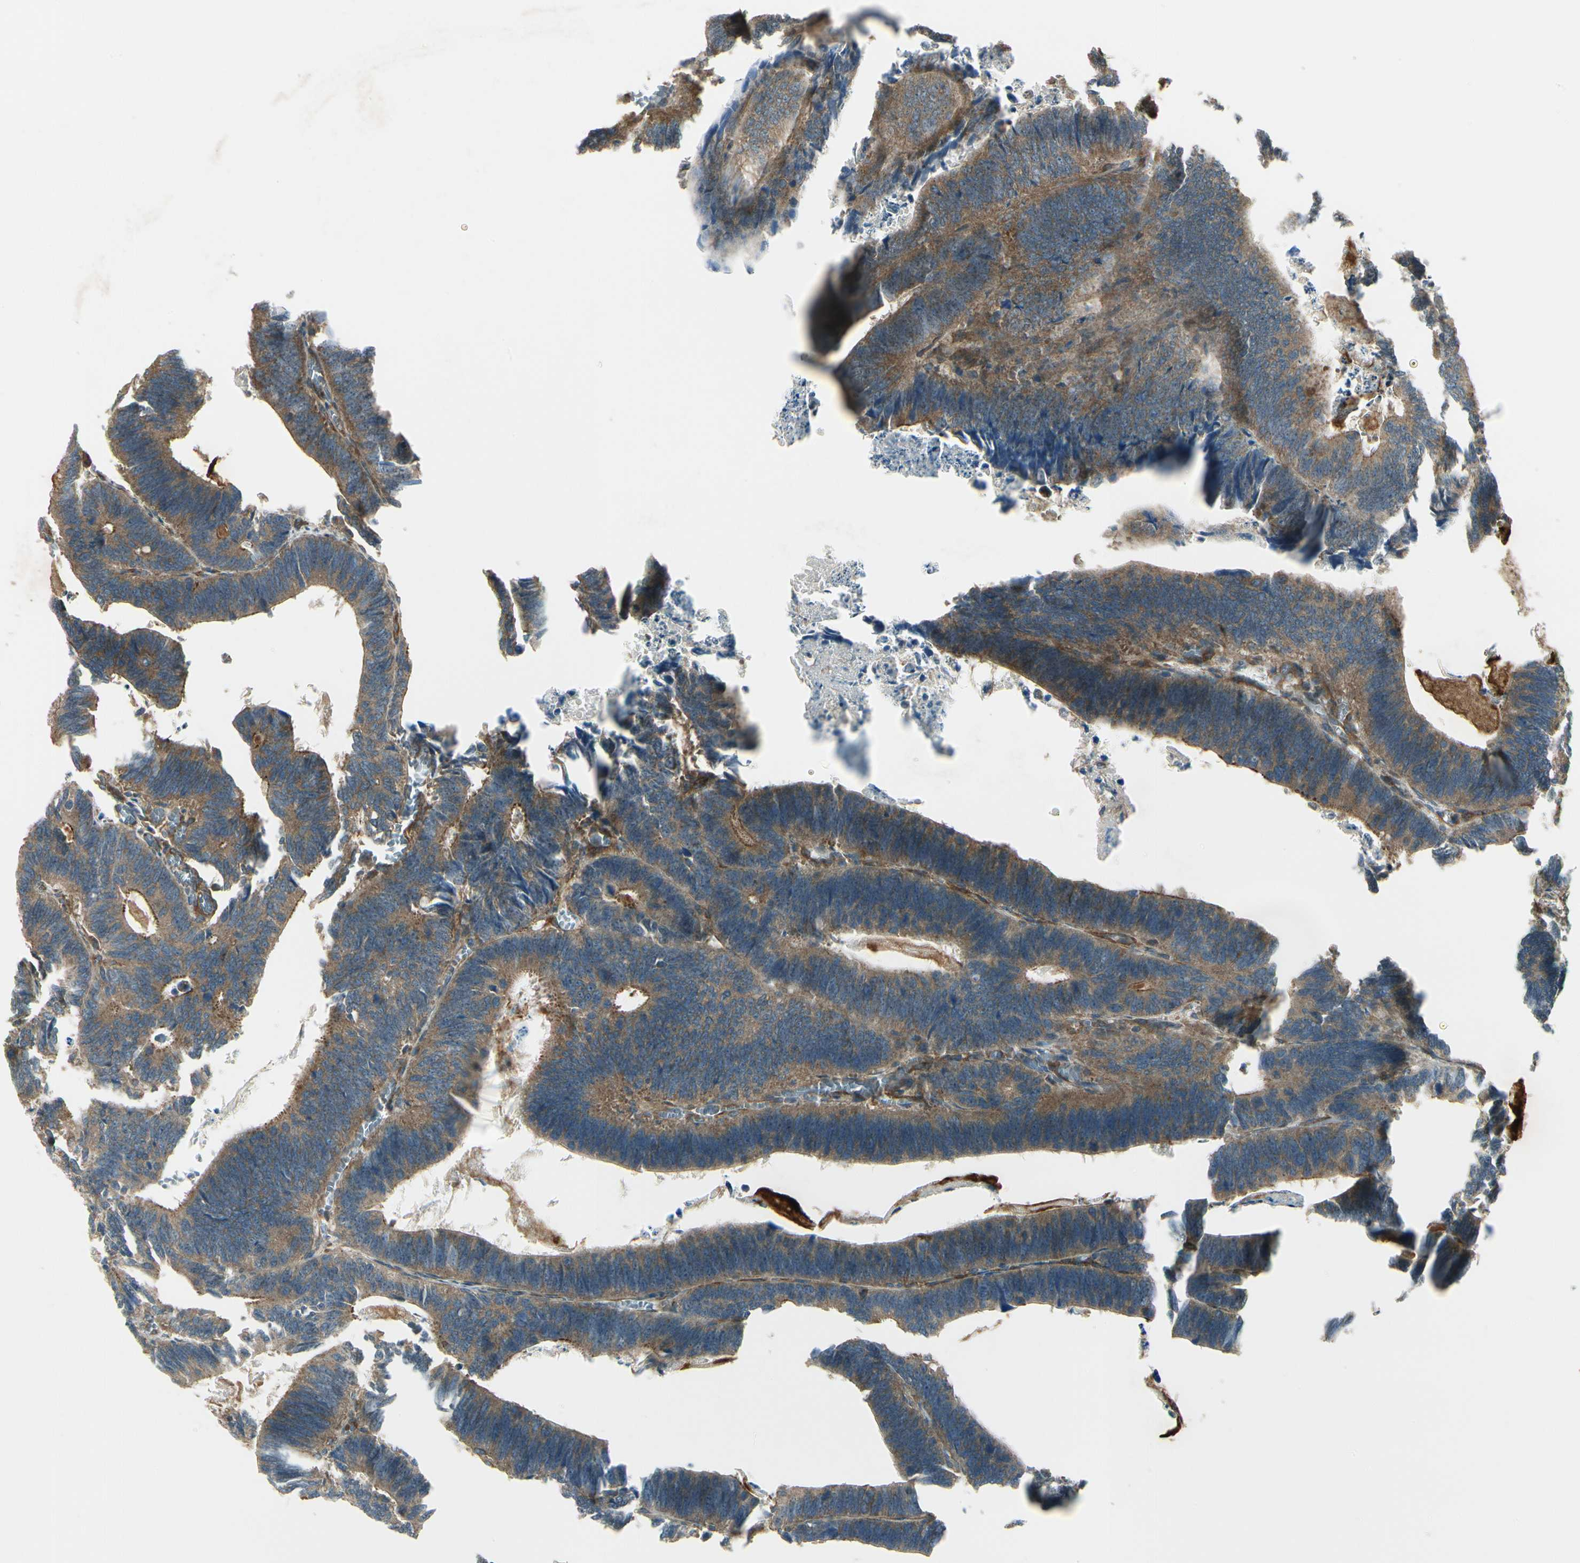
{"staining": {"intensity": "strong", "quantity": ">75%", "location": "cytoplasmic/membranous"}, "tissue": "colorectal cancer", "cell_type": "Tumor cells", "image_type": "cancer", "snomed": [{"axis": "morphology", "description": "Adenocarcinoma, NOS"}, {"axis": "topography", "description": "Colon"}], "caption": "Immunohistochemistry photomicrograph of neoplastic tissue: human colorectal cancer stained using immunohistochemistry shows high levels of strong protein expression localized specifically in the cytoplasmic/membranous of tumor cells, appearing as a cytoplasmic/membranous brown color.", "gene": "FKBP15", "patient": {"sex": "male", "age": 72}}